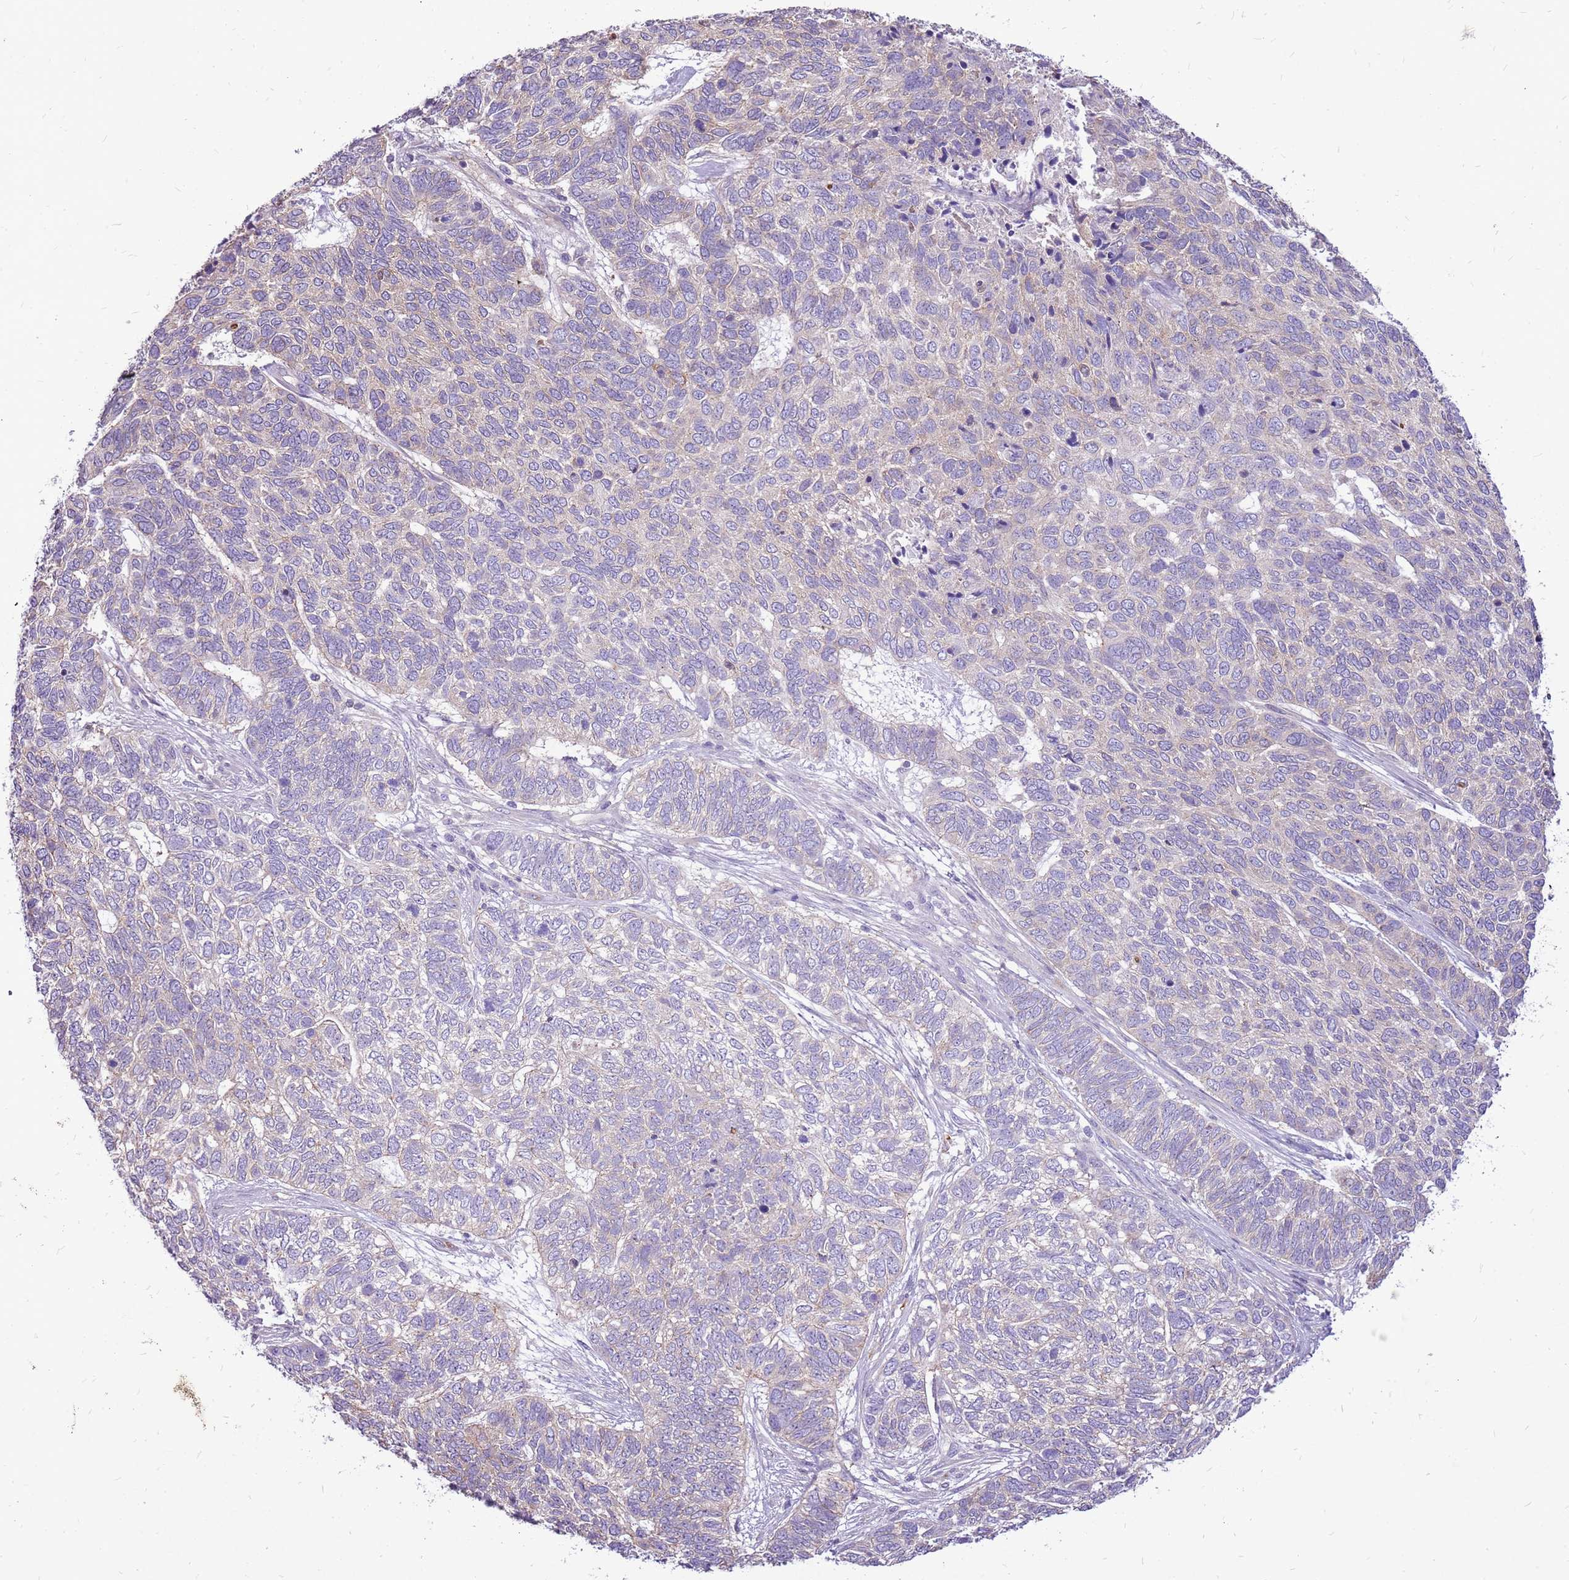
{"staining": {"intensity": "negative", "quantity": "none", "location": "none"}, "tissue": "skin cancer", "cell_type": "Tumor cells", "image_type": "cancer", "snomed": [{"axis": "morphology", "description": "Basal cell carcinoma"}, {"axis": "topography", "description": "Skin"}], "caption": "IHC of skin basal cell carcinoma exhibits no staining in tumor cells.", "gene": "WDR90", "patient": {"sex": "female", "age": 65}}